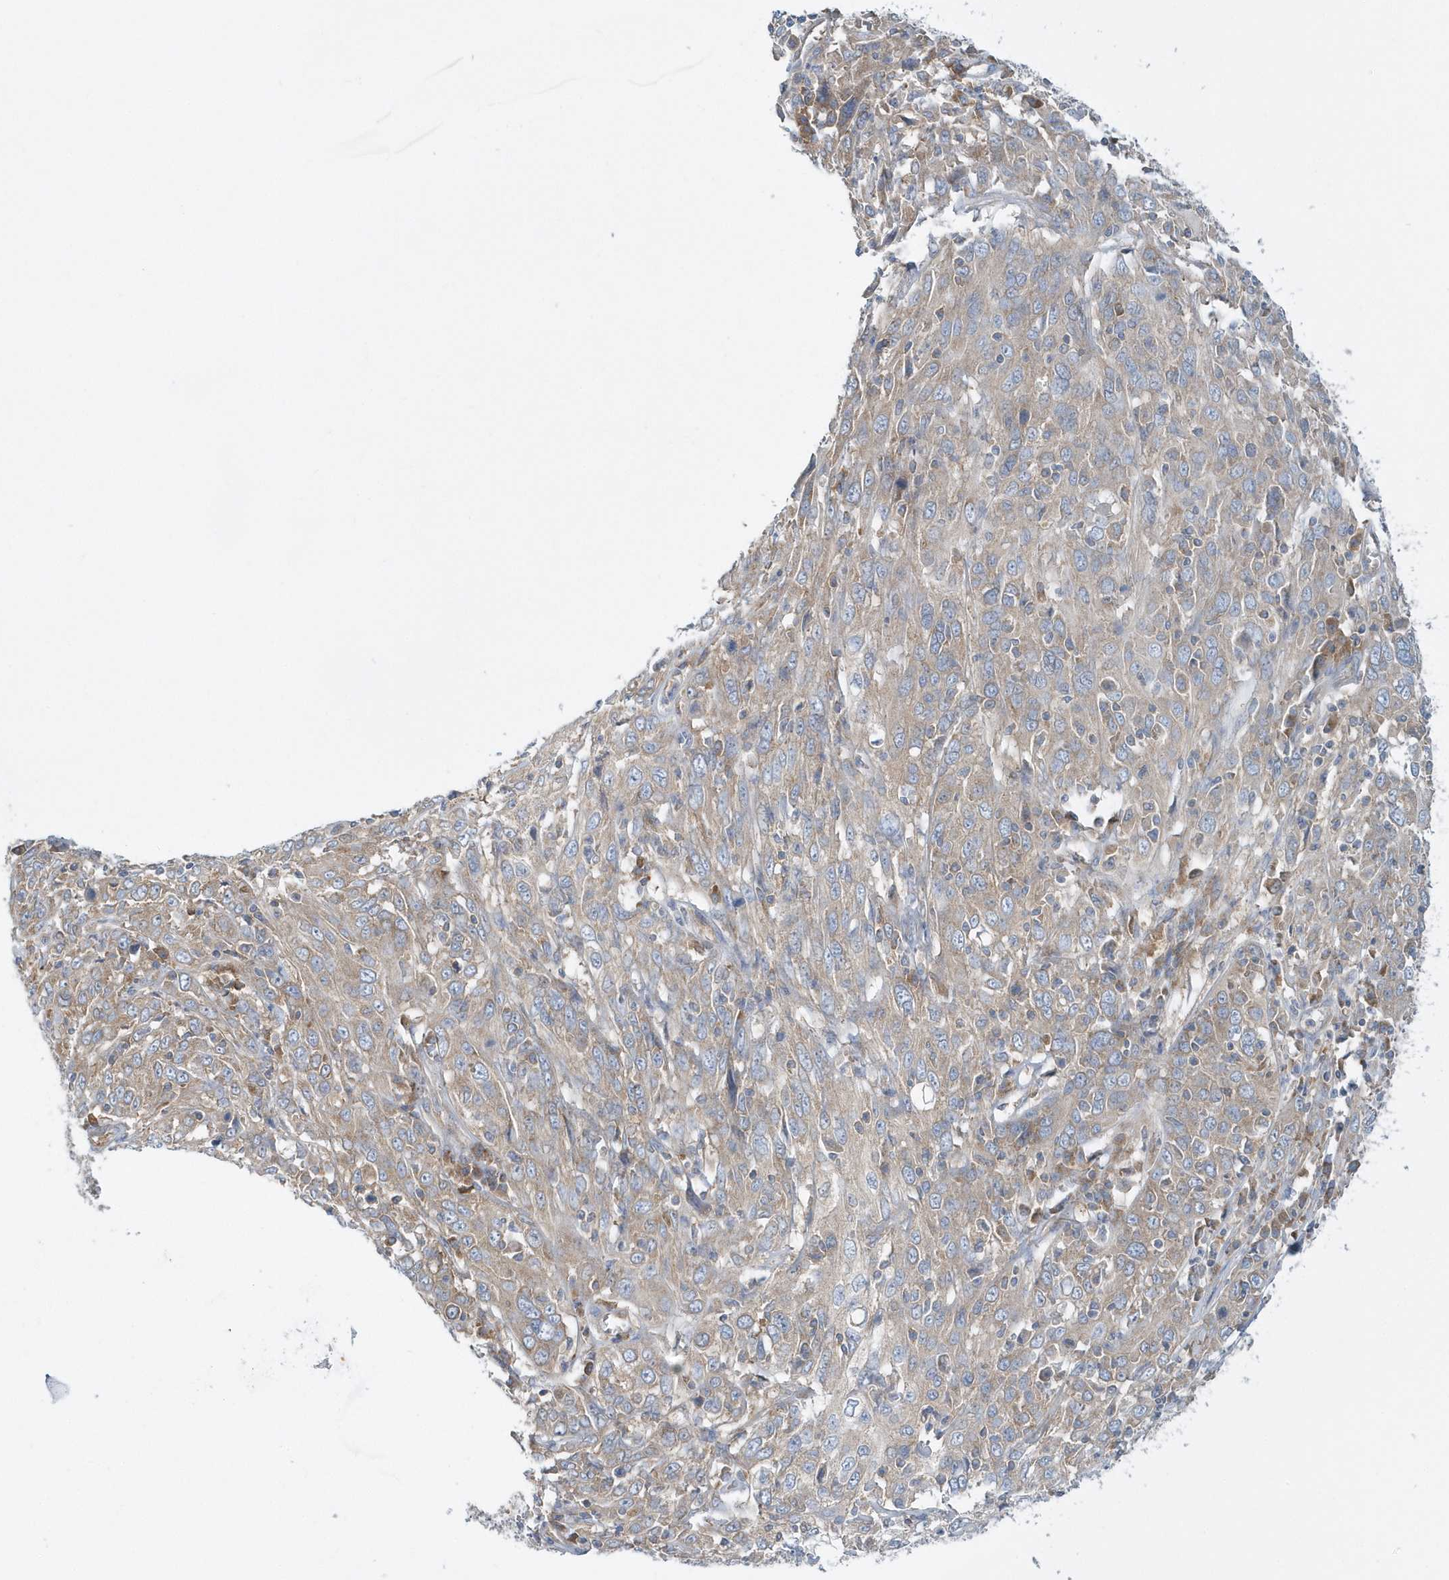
{"staining": {"intensity": "weak", "quantity": "<25%", "location": "cytoplasmic/membranous"}, "tissue": "cervical cancer", "cell_type": "Tumor cells", "image_type": "cancer", "snomed": [{"axis": "morphology", "description": "Squamous cell carcinoma, NOS"}, {"axis": "topography", "description": "Cervix"}], "caption": "Protein analysis of cervical cancer exhibits no significant staining in tumor cells.", "gene": "EIF3C", "patient": {"sex": "female", "age": 46}}